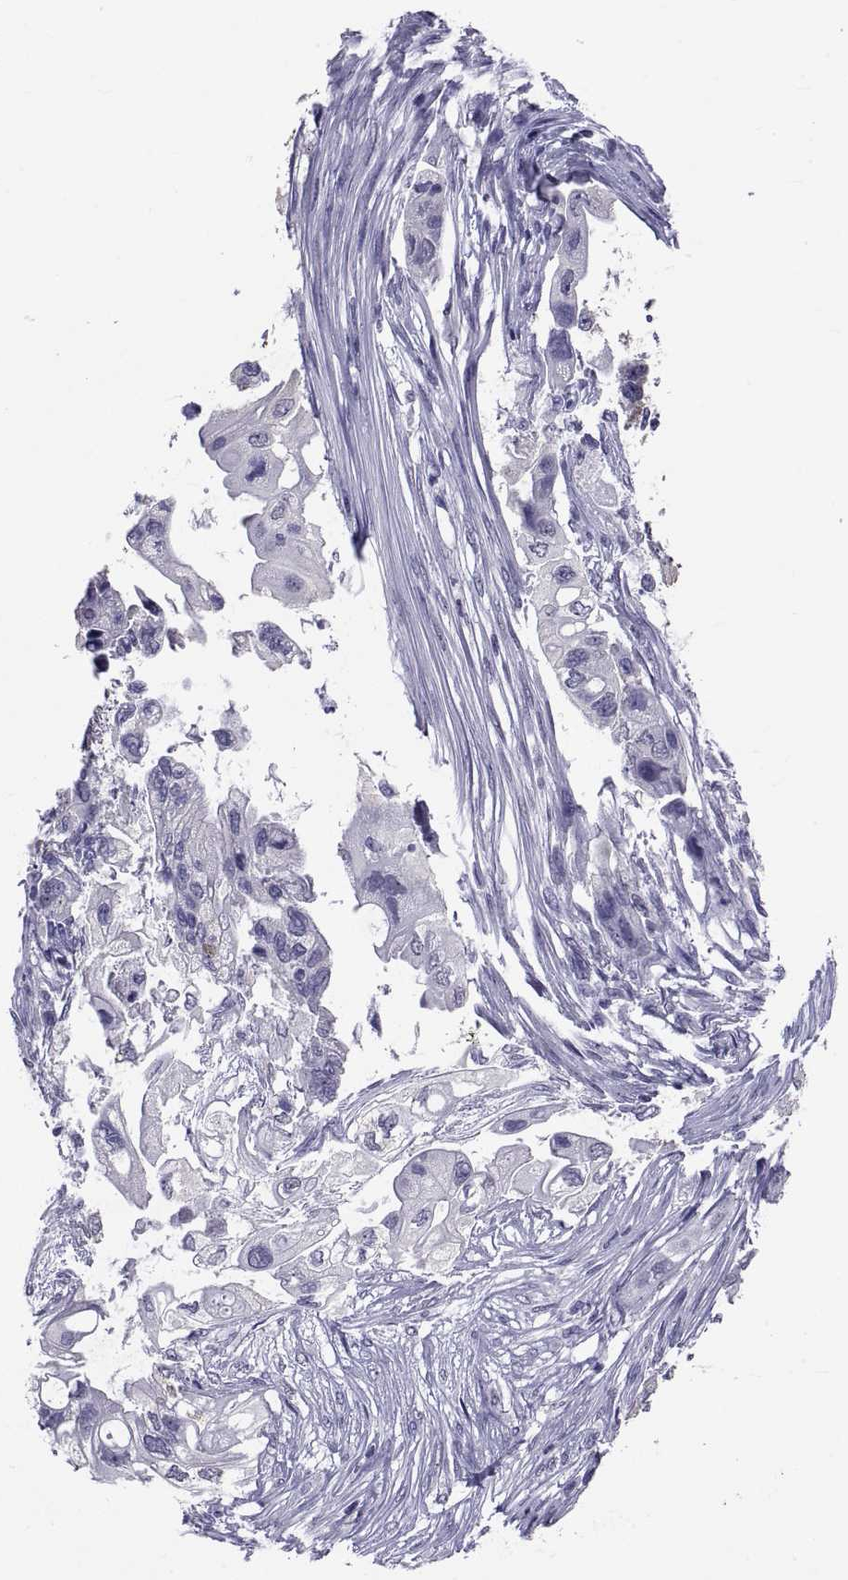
{"staining": {"intensity": "negative", "quantity": "none", "location": "none"}, "tissue": "pancreatic cancer", "cell_type": "Tumor cells", "image_type": "cancer", "snomed": [{"axis": "morphology", "description": "Adenocarcinoma, NOS"}, {"axis": "topography", "description": "Pancreas"}], "caption": "Adenocarcinoma (pancreatic) stained for a protein using immunohistochemistry (IHC) shows no expression tumor cells.", "gene": "TGFBR3L", "patient": {"sex": "female", "age": 72}}